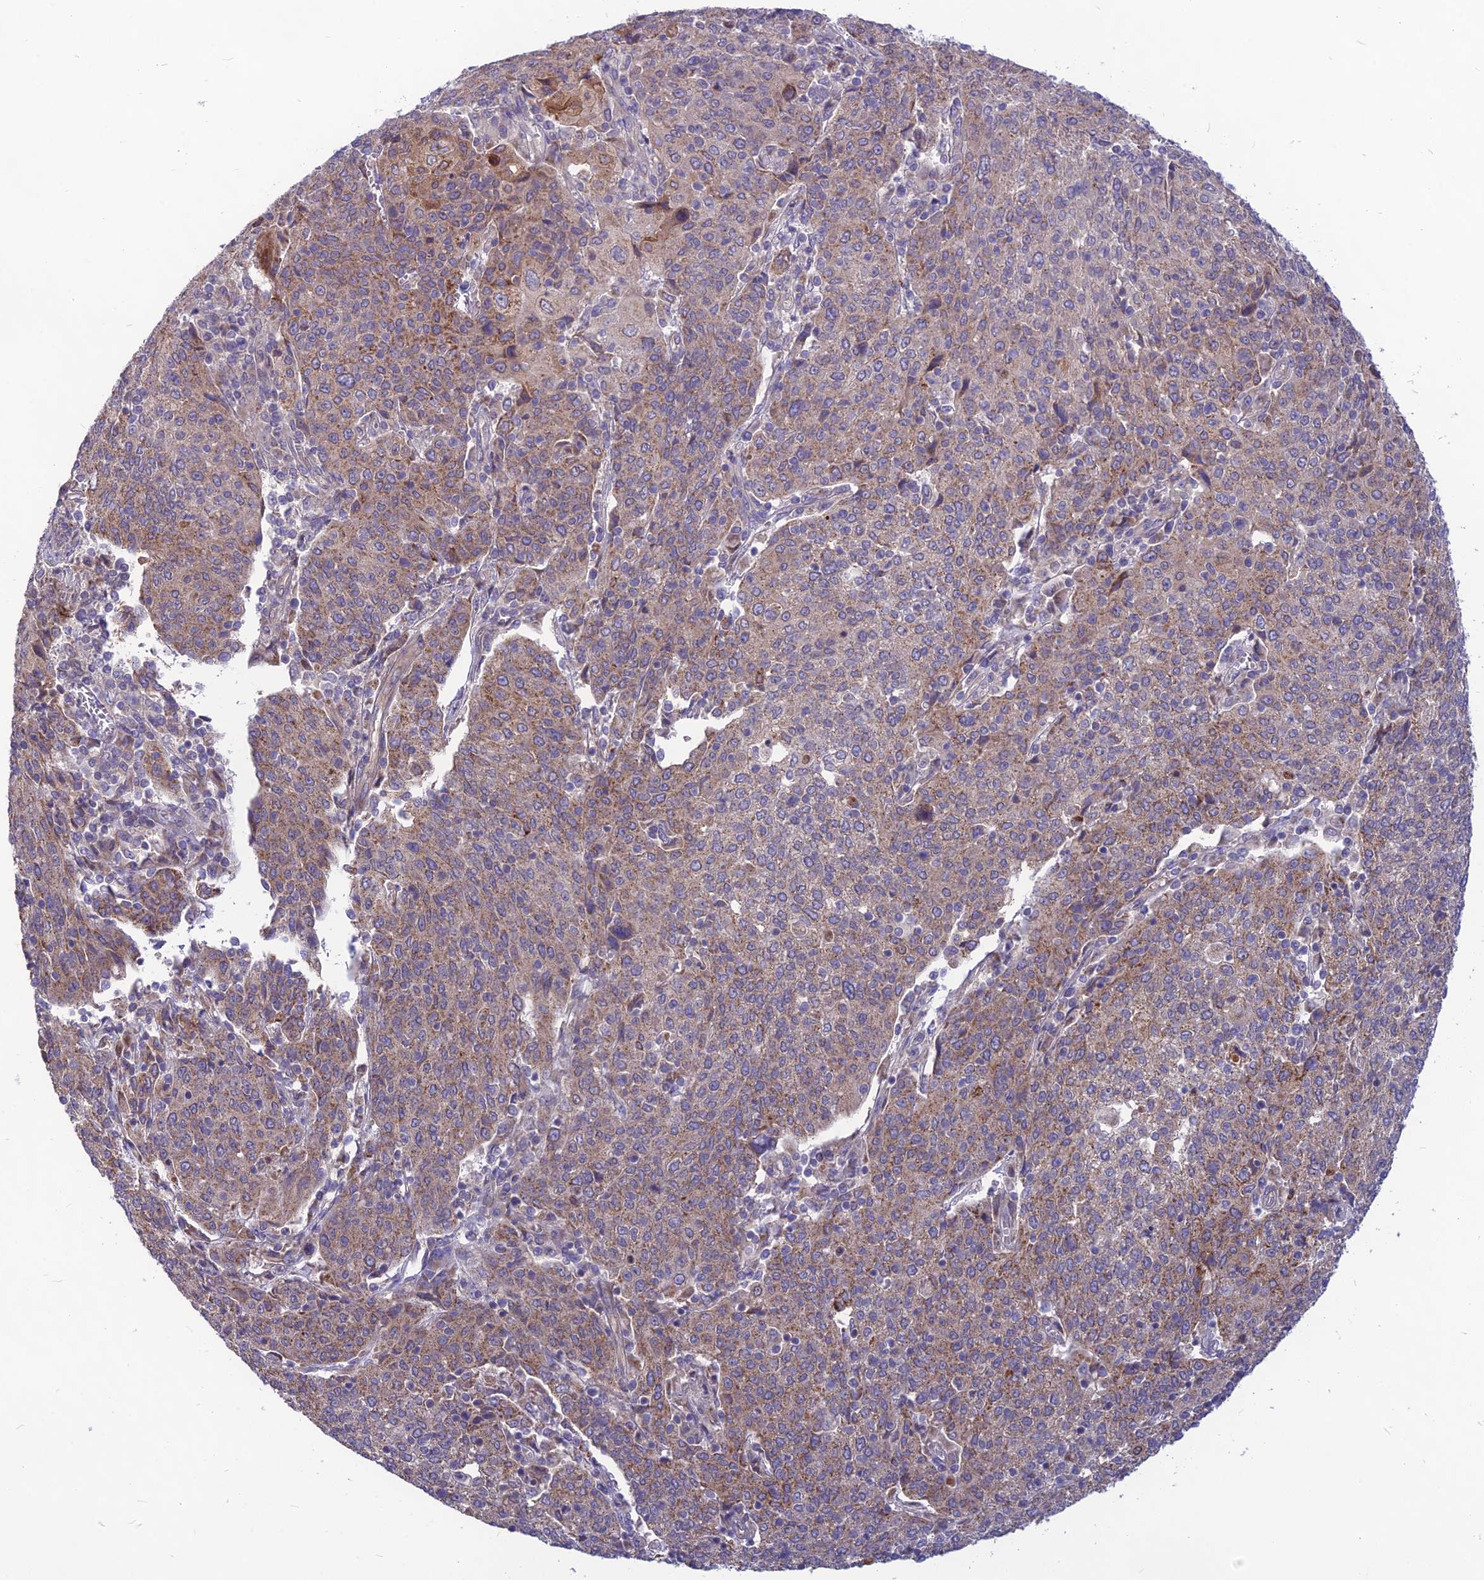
{"staining": {"intensity": "moderate", "quantity": "25%-75%", "location": "cytoplasmic/membranous"}, "tissue": "cervical cancer", "cell_type": "Tumor cells", "image_type": "cancer", "snomed": [{"axis": "morphology", "description": "Squamous cell carcinoma, NOS"}, {"axis": "topography", "description": "Cervix"}], "caption": "DAB immunohistochemical staining of human cervical cancer reveals moderate cytoplasmic/membranous protein positivity in about 25%-75% of tumor cells.", "gene": "PTCD2", "patient": {"sex": "female", "age": 67}}